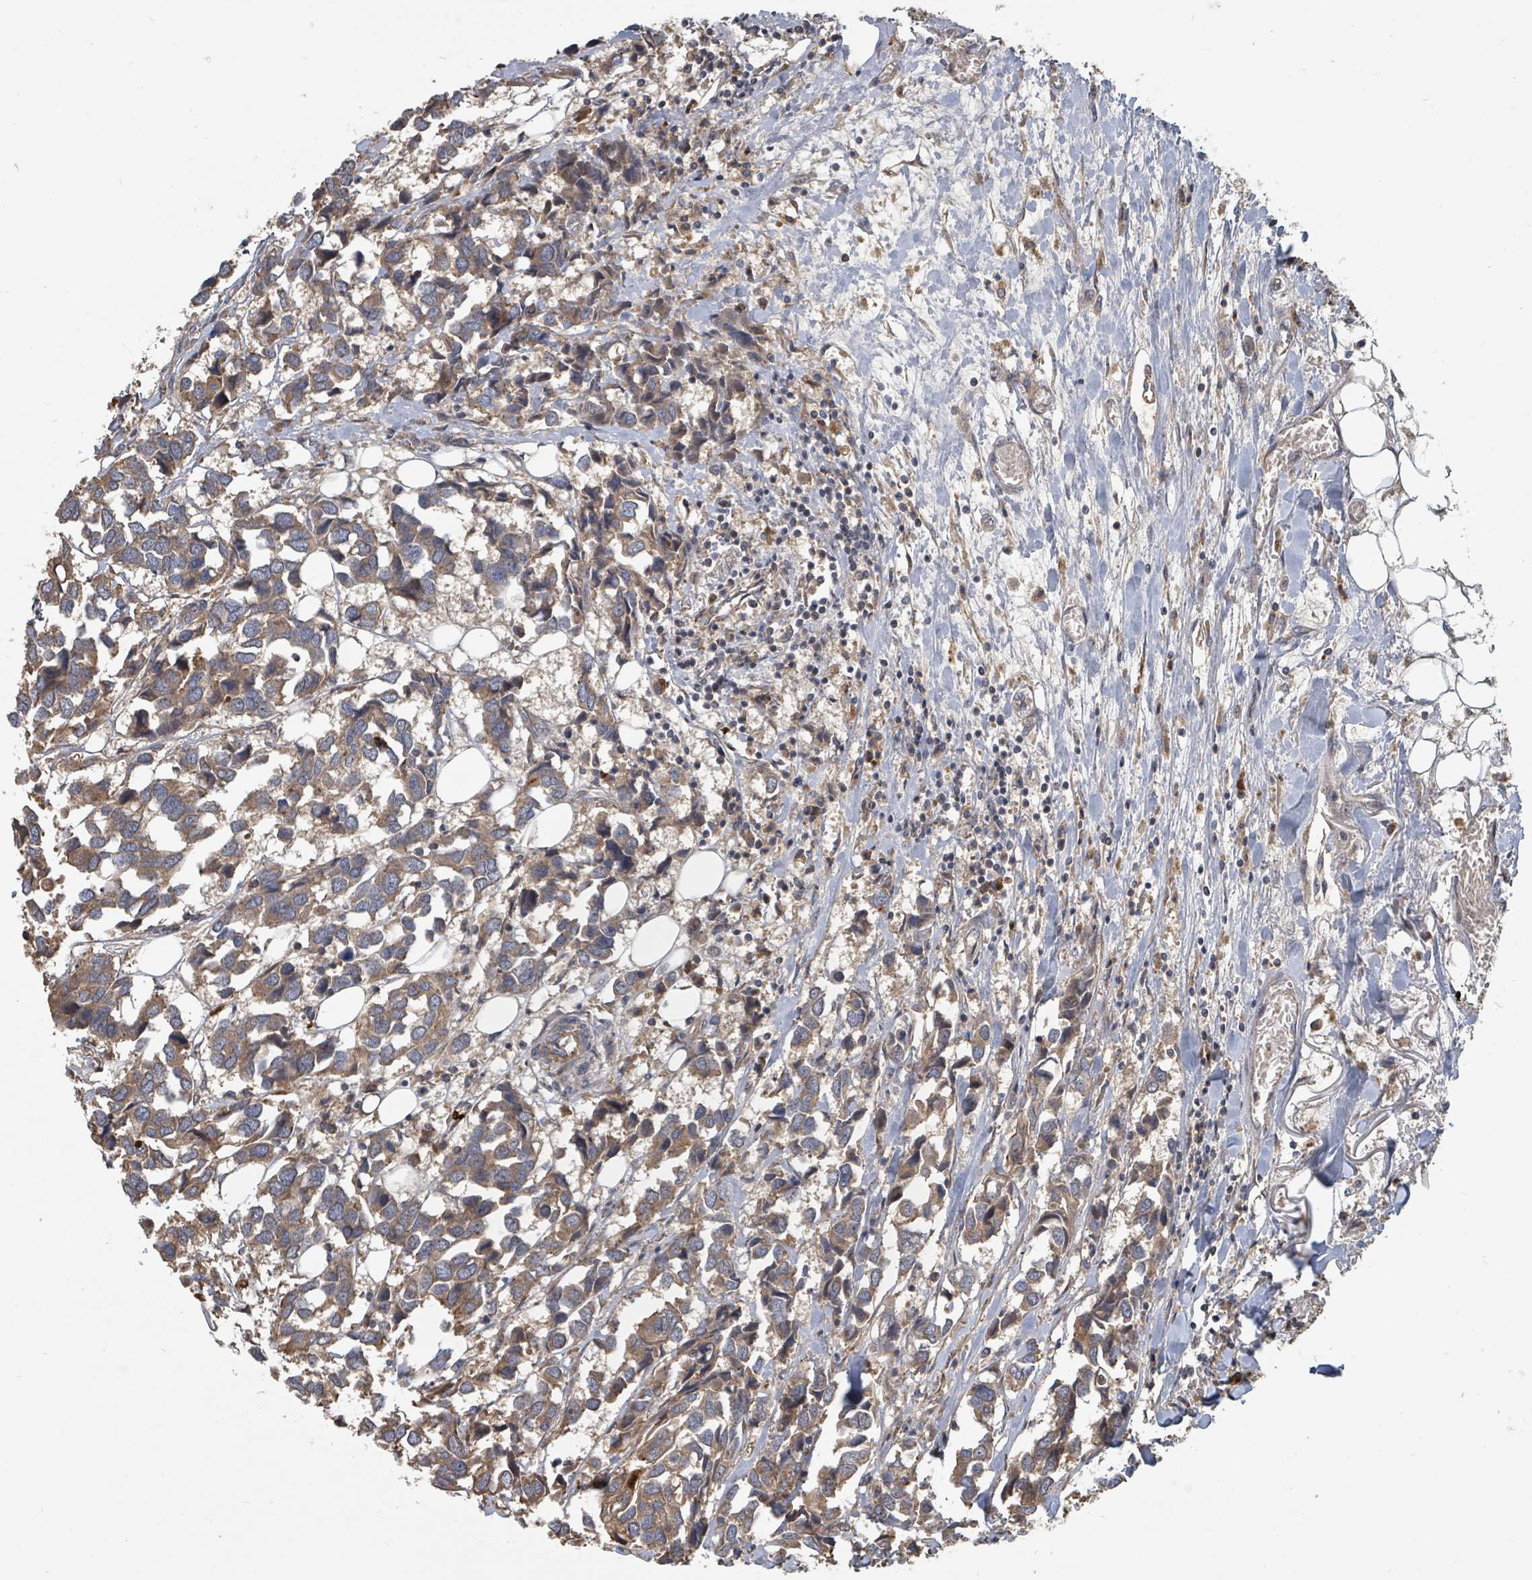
{"staining": {"intensity": "moderate", "quantity": ">75%", "location": "cytoplasmic/membranous"}, "tissue": "breast cancer", "cell_type": "Tumor cells", "image_type": "cancer", "snomed": [{"axis": "morphology", "description": "Duct carcinoma"}, {"axis": "topography", "description": "Breast"}], "caption": "A micrograph of breast cancer (infiltrating ductal carcinoma) stained for a protein displays moderate cytoplasmic/membranous brown staining in tumor cells.", "gene": "DPM1", "patient": {"sex": "female", "age": 83}}